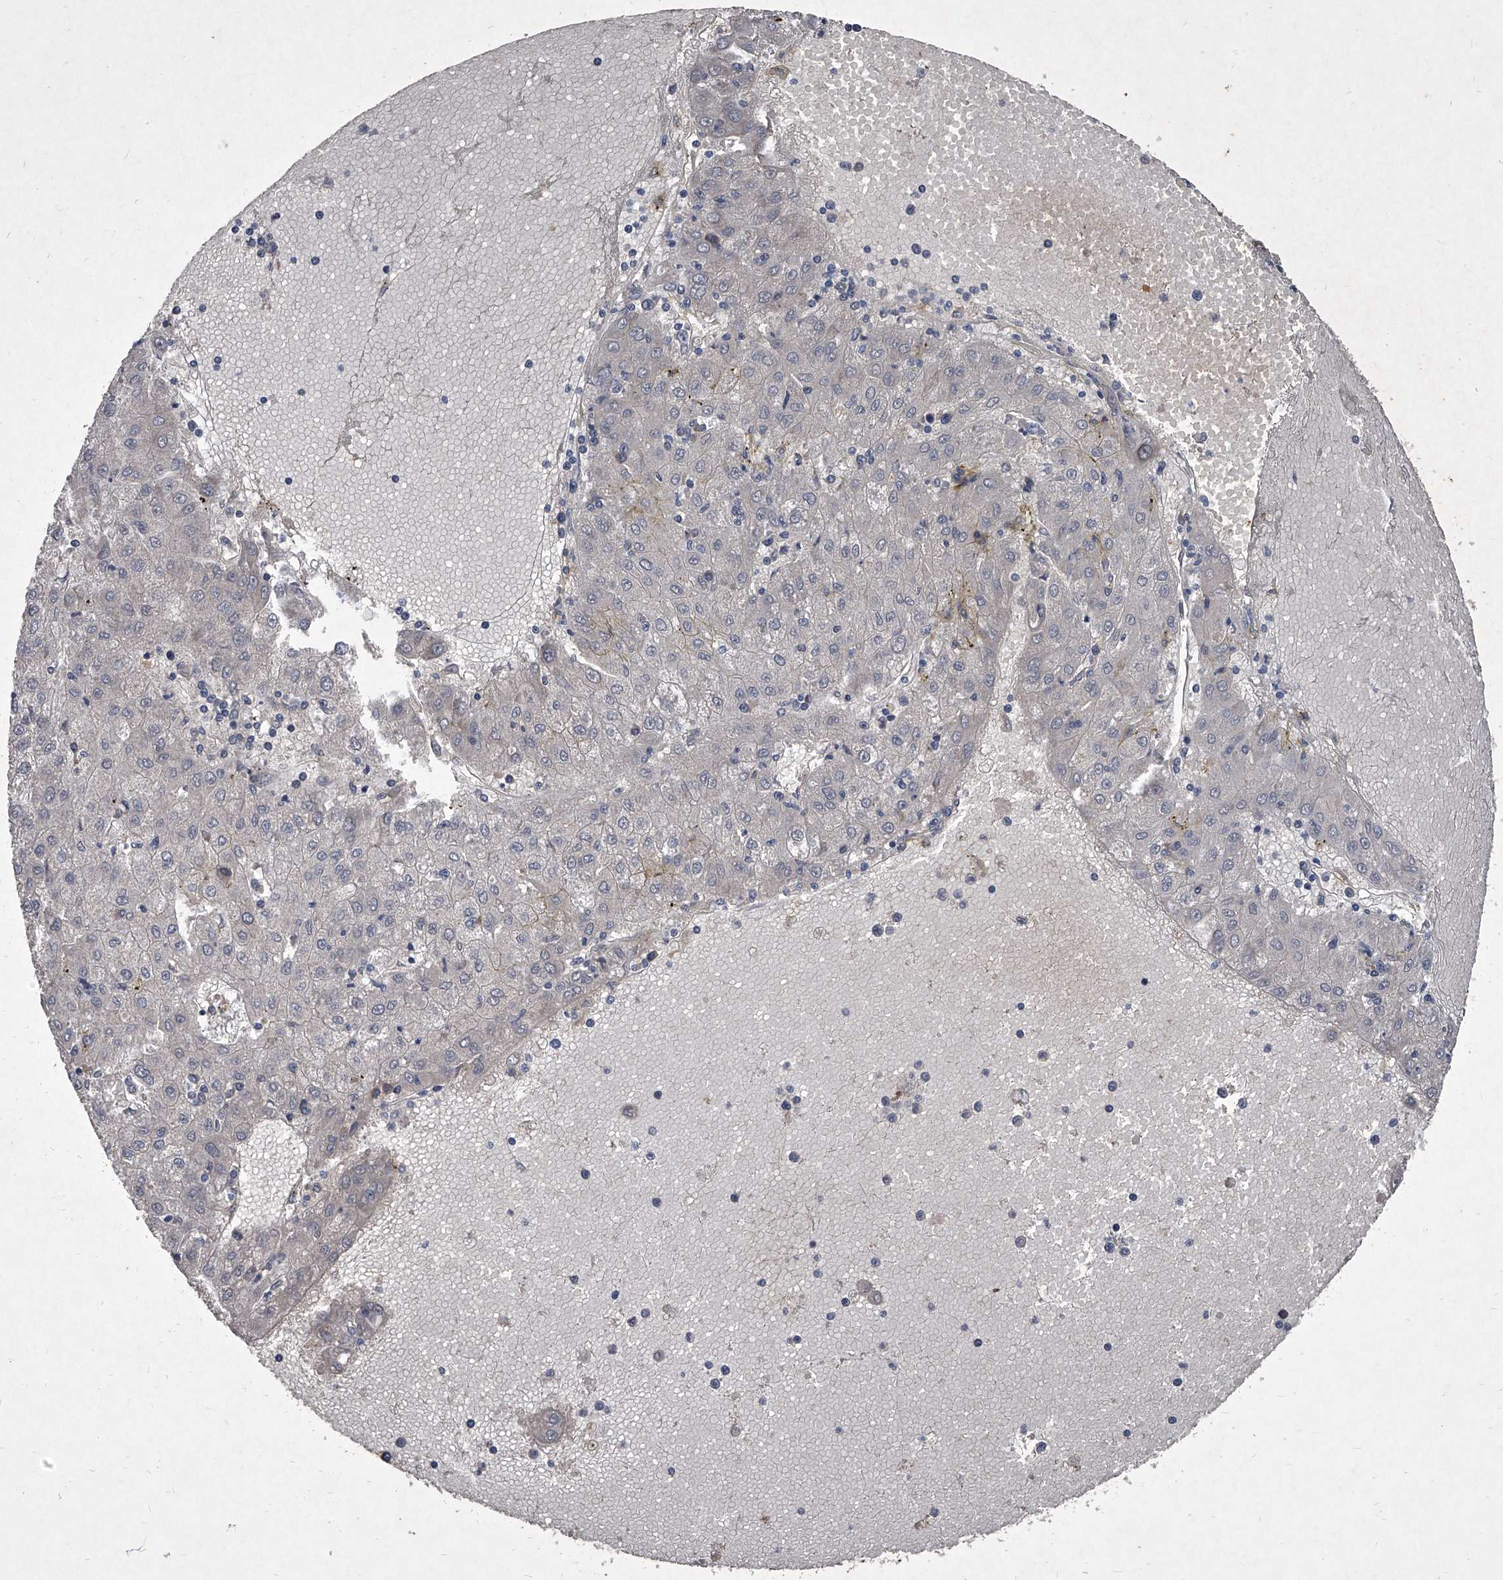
{"staining": {"intensity": "negative", "quantity": "none", "location": "none"}, "tissue": "liver cancer", "cell_type": "Tumor cells", "image_type": "cancer", "snomed": [{"axis": "morphology", "description": "Carcinoma, Hepatocellular, NOS"}, {"axis": "topography", "description": "Liver"}], "caption": "A micrograph of human hepatocellular carcinoma (liver) is negative for staining in tumor cells.", "gene": "C5", "patient": {"sex": "male", "age": 72}}